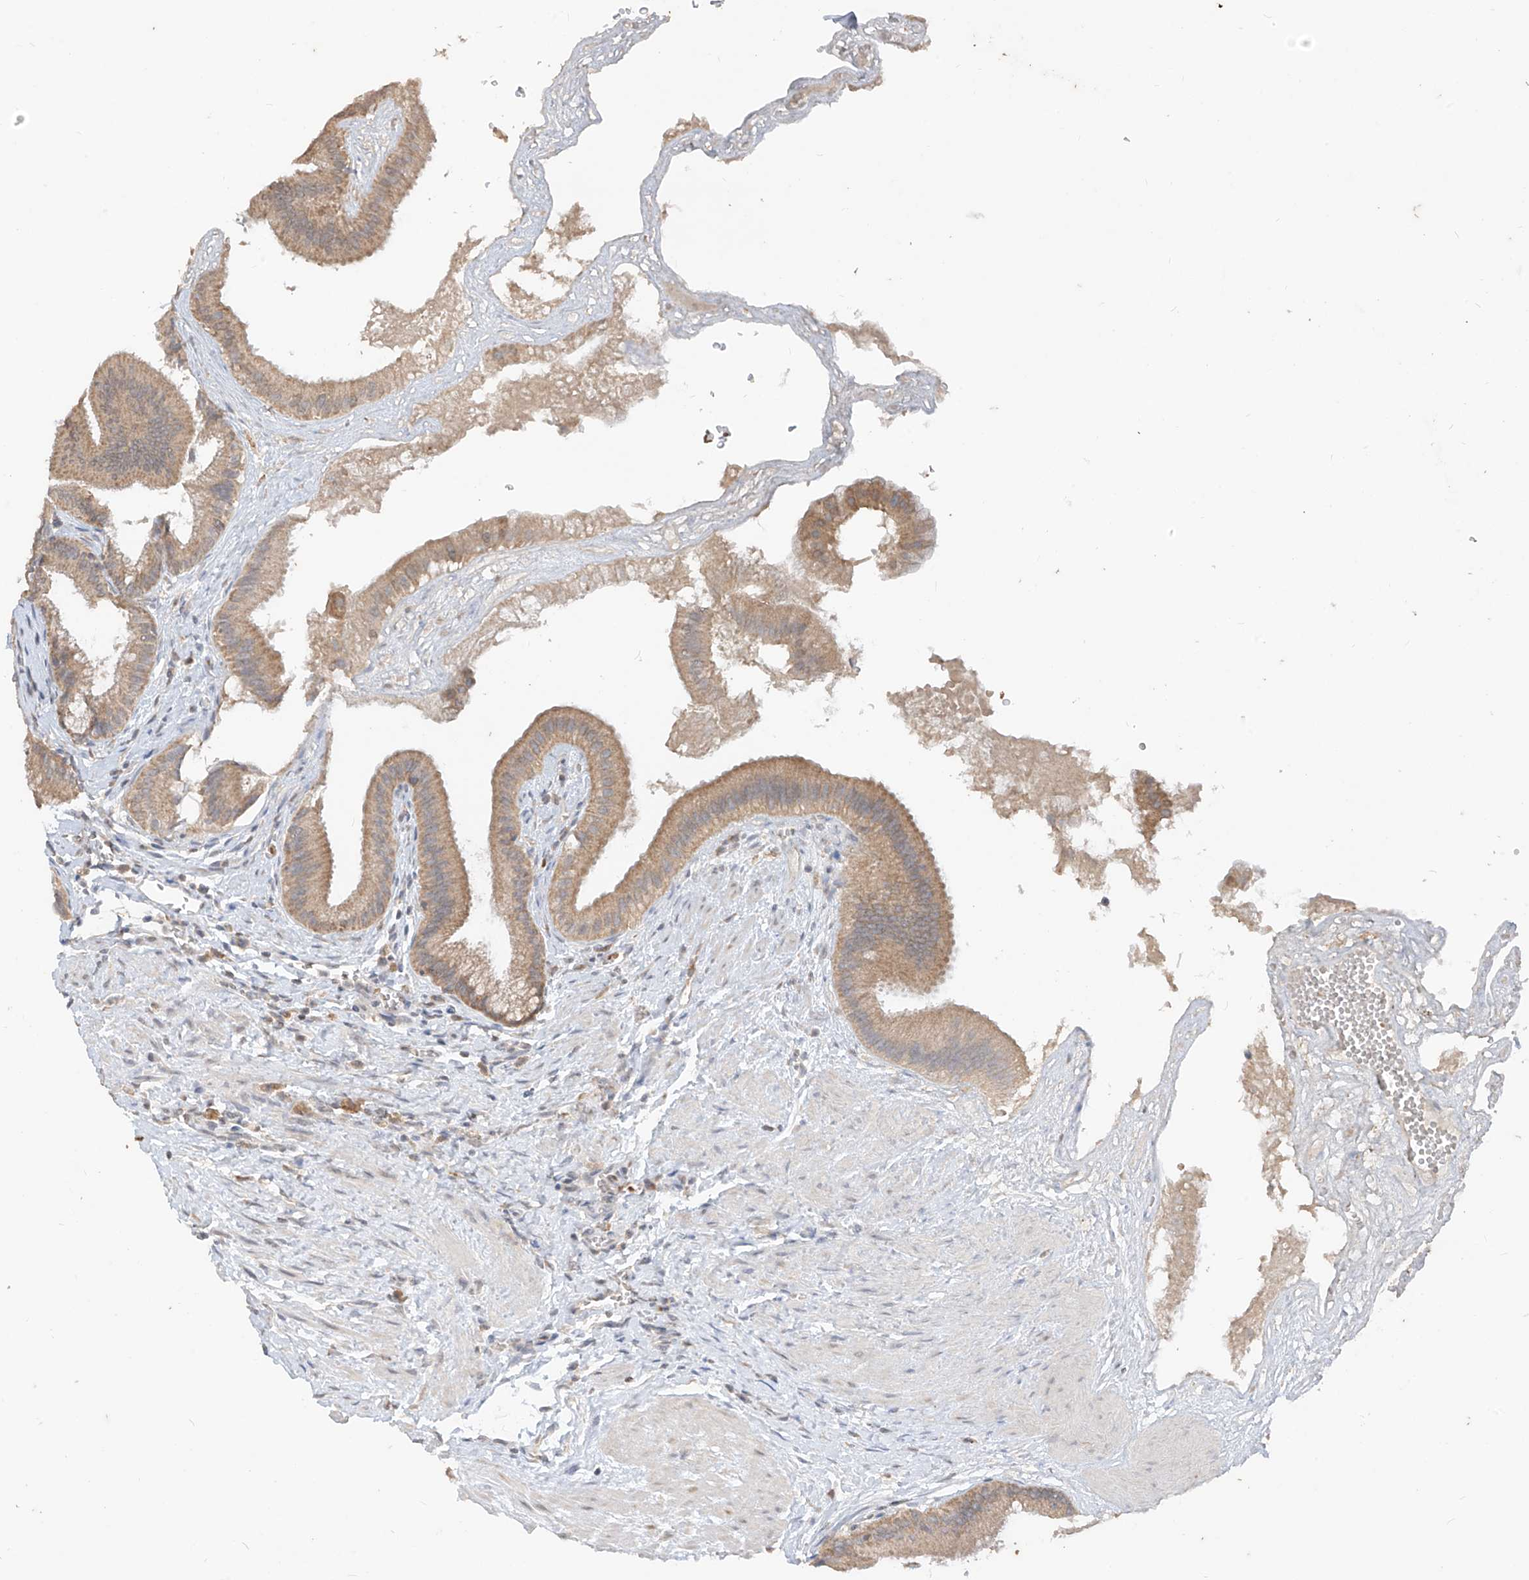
{"staining": {"intensity": "moderate", "quantity": ">75%", "location": "cytoplasmic/membranous"}, "tissue": "gallbladder", "cell_type": "Glandular cells", "image_type": "normal", "snomed": [{"axis": "morphology", "description": "Normal tissue, NOS"}, {"axis": "topography", "description": "Gallbladder"}], "caption": "Gallbladder stained for a protein reveals moderate cytoplasmic/membranous positivity in glandular cells. The staining was performed using DAB to visualize the protein expression in brown, while the nuclei were stained in blue with hematoxylin (Magnification: 20x).", "gene": "MTUS2", "patient": {"sex": "male", "age": 55}}